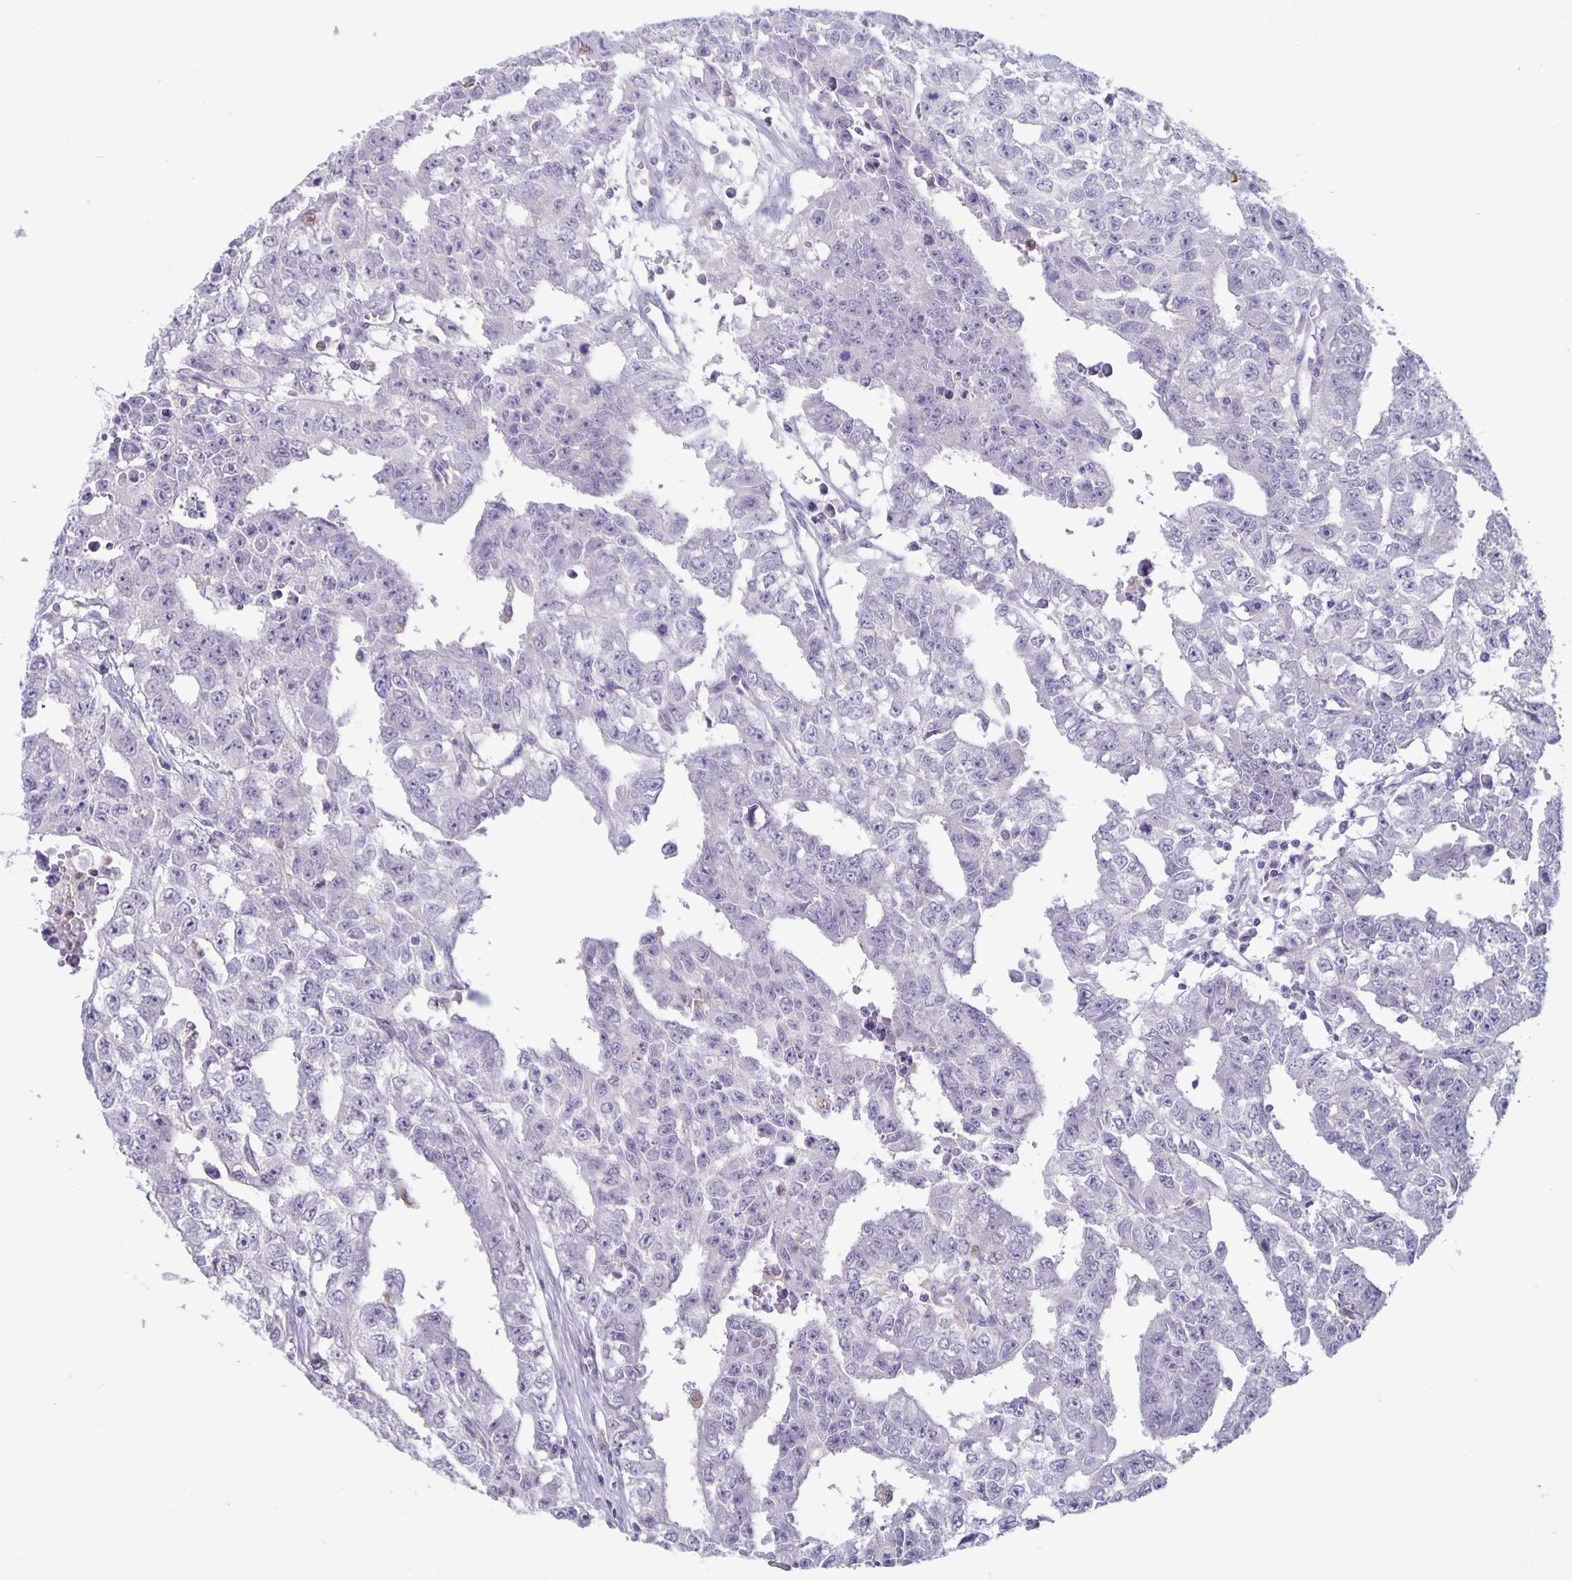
{"staining": {"intensity": "negative", "quantity": "none", "location": "none"}, "tissue": "testis cancer", "cell_type": "Tumor cells", "image_type": "cancer", "snomed": [{"axis": "morphology", "description": "Carcinoma, Embryonal, NOS"}, {"axis": "morphology", "description": "Teratoma, malignant, NOS"}, {"axis": "topography", "description": "Testis"}], "caption": "This is an IHC image of embryonal carcinoma (testis). There is no staining in tumor cells.", "gene": "PLCB3", "patient": {"sex": "male", "age": 24}}